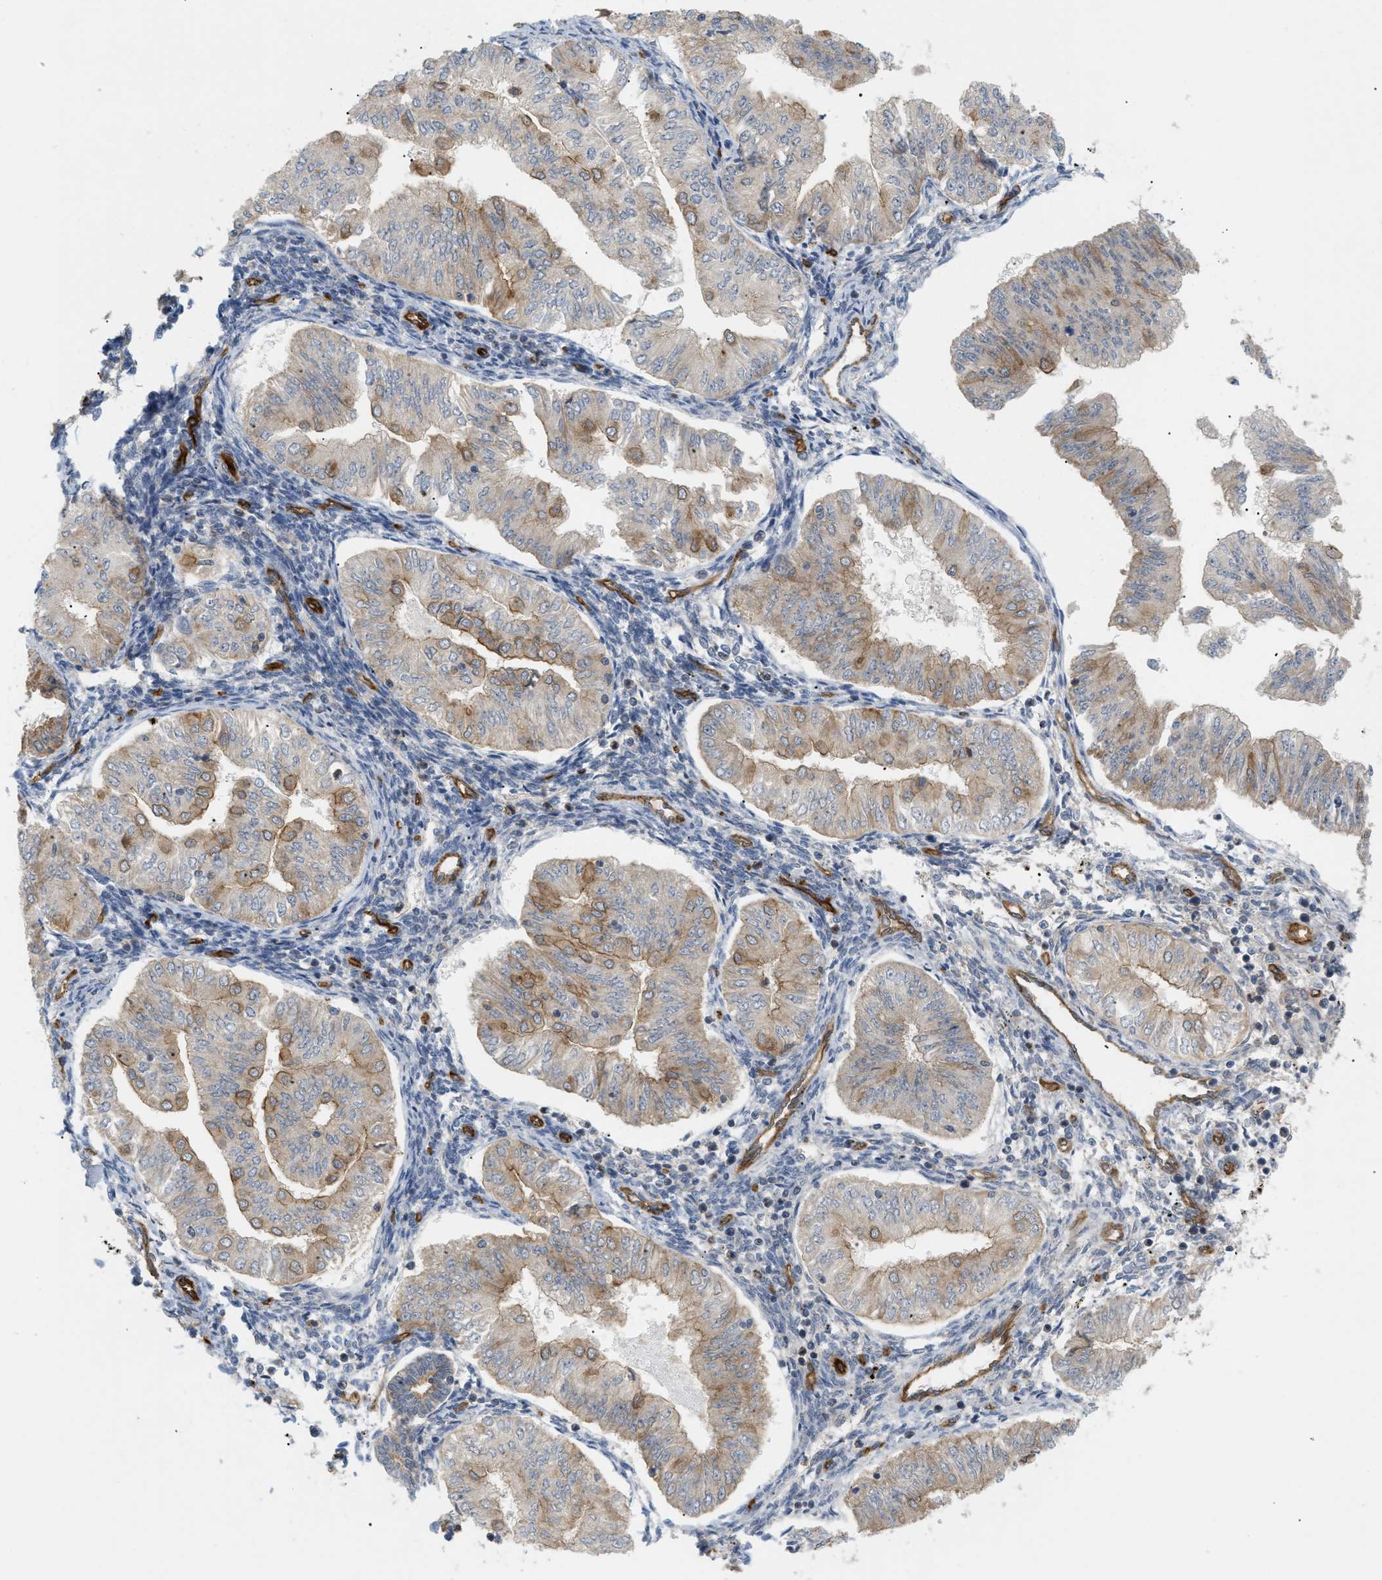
{"staining": {"intensity": "moderate", "quantity": "<25%", "location": "cytoplasmic/membranous"}, "tissue": "endometrial cancer", "cell_type": "Tumor cells", "image_type": "cancer", "snomed": [{"axis": "morphology", "description": "Normal tissue, NOS"}, {"axis": "morphology", "description": "Adenocarcinoma, NOS"}, {"axis": "topography", "description": "Endometrium"}], "caption": "This photomicrograph exhibits endometrial cancer stained with immunohistochemistry to label a protein in brown. The cytoplasmic/membranous of tumor cells show moderate positivity for the protein. Nuclei are counter-stained blue.", "gene": "PALMD", "patient": {"sex": "female", "age": 53}}